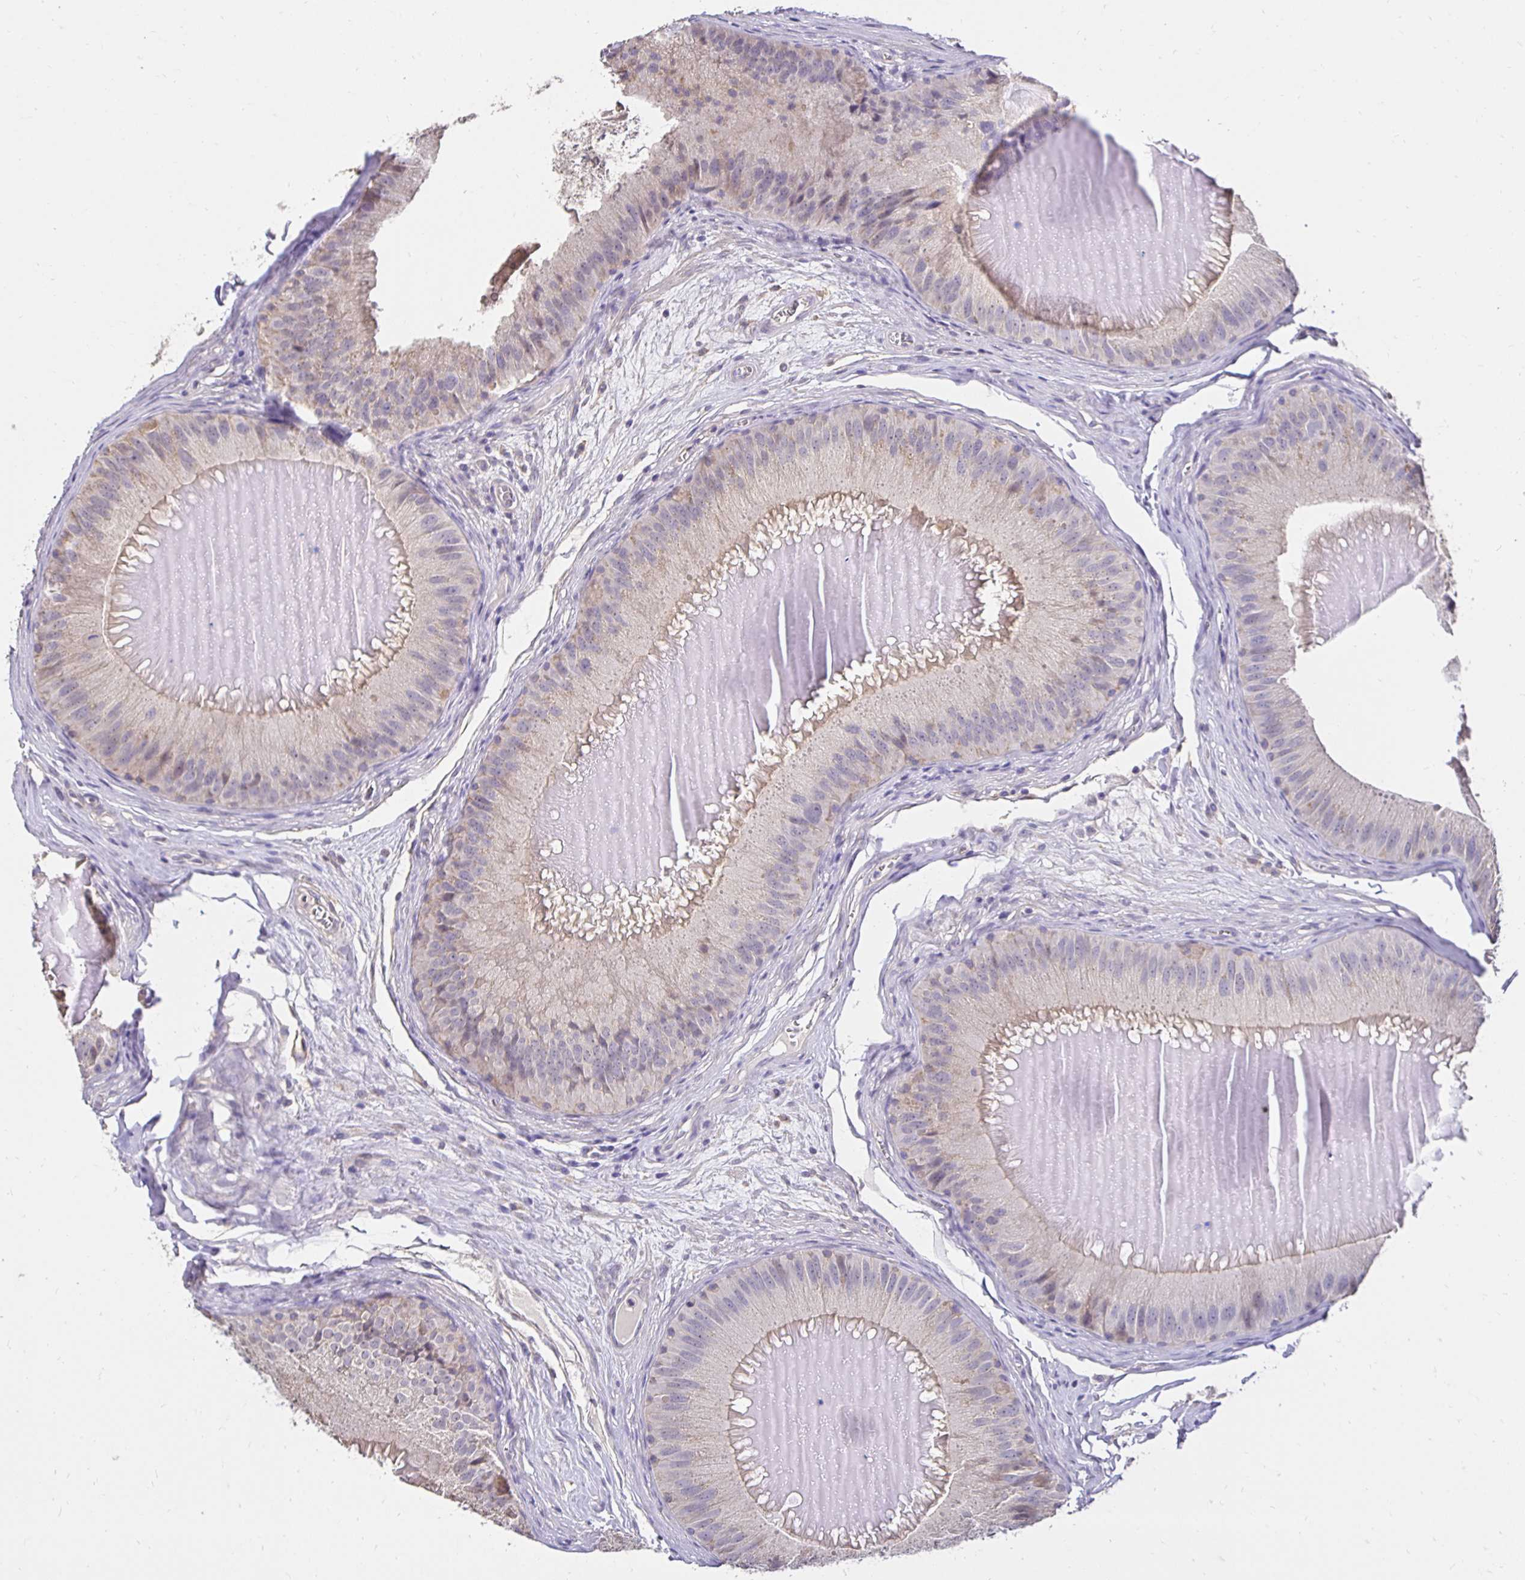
{"staining": {"intensity": "negative", "quantity": "none", "location": "none"}, "tissue": "epididymis", "cell_type": "Glandular cells", "image_type": "normal", "snomed": [{"axis": "morphology", "description": "Normal tissue, NOS"}, {"axis": "topography", "description": "Epididymis, spermatic cord, NOS"}], "caption": "A high-resolution micrograph shows IHC staining of benign epididymis, which shows no significant staining in glandular cells. The staining is performed using DAB brown chromogen with nuclei counter-stained in using hematoxylin.", "gene": "PNPLA3", "patient": {"sex": "male", "age": 39}}